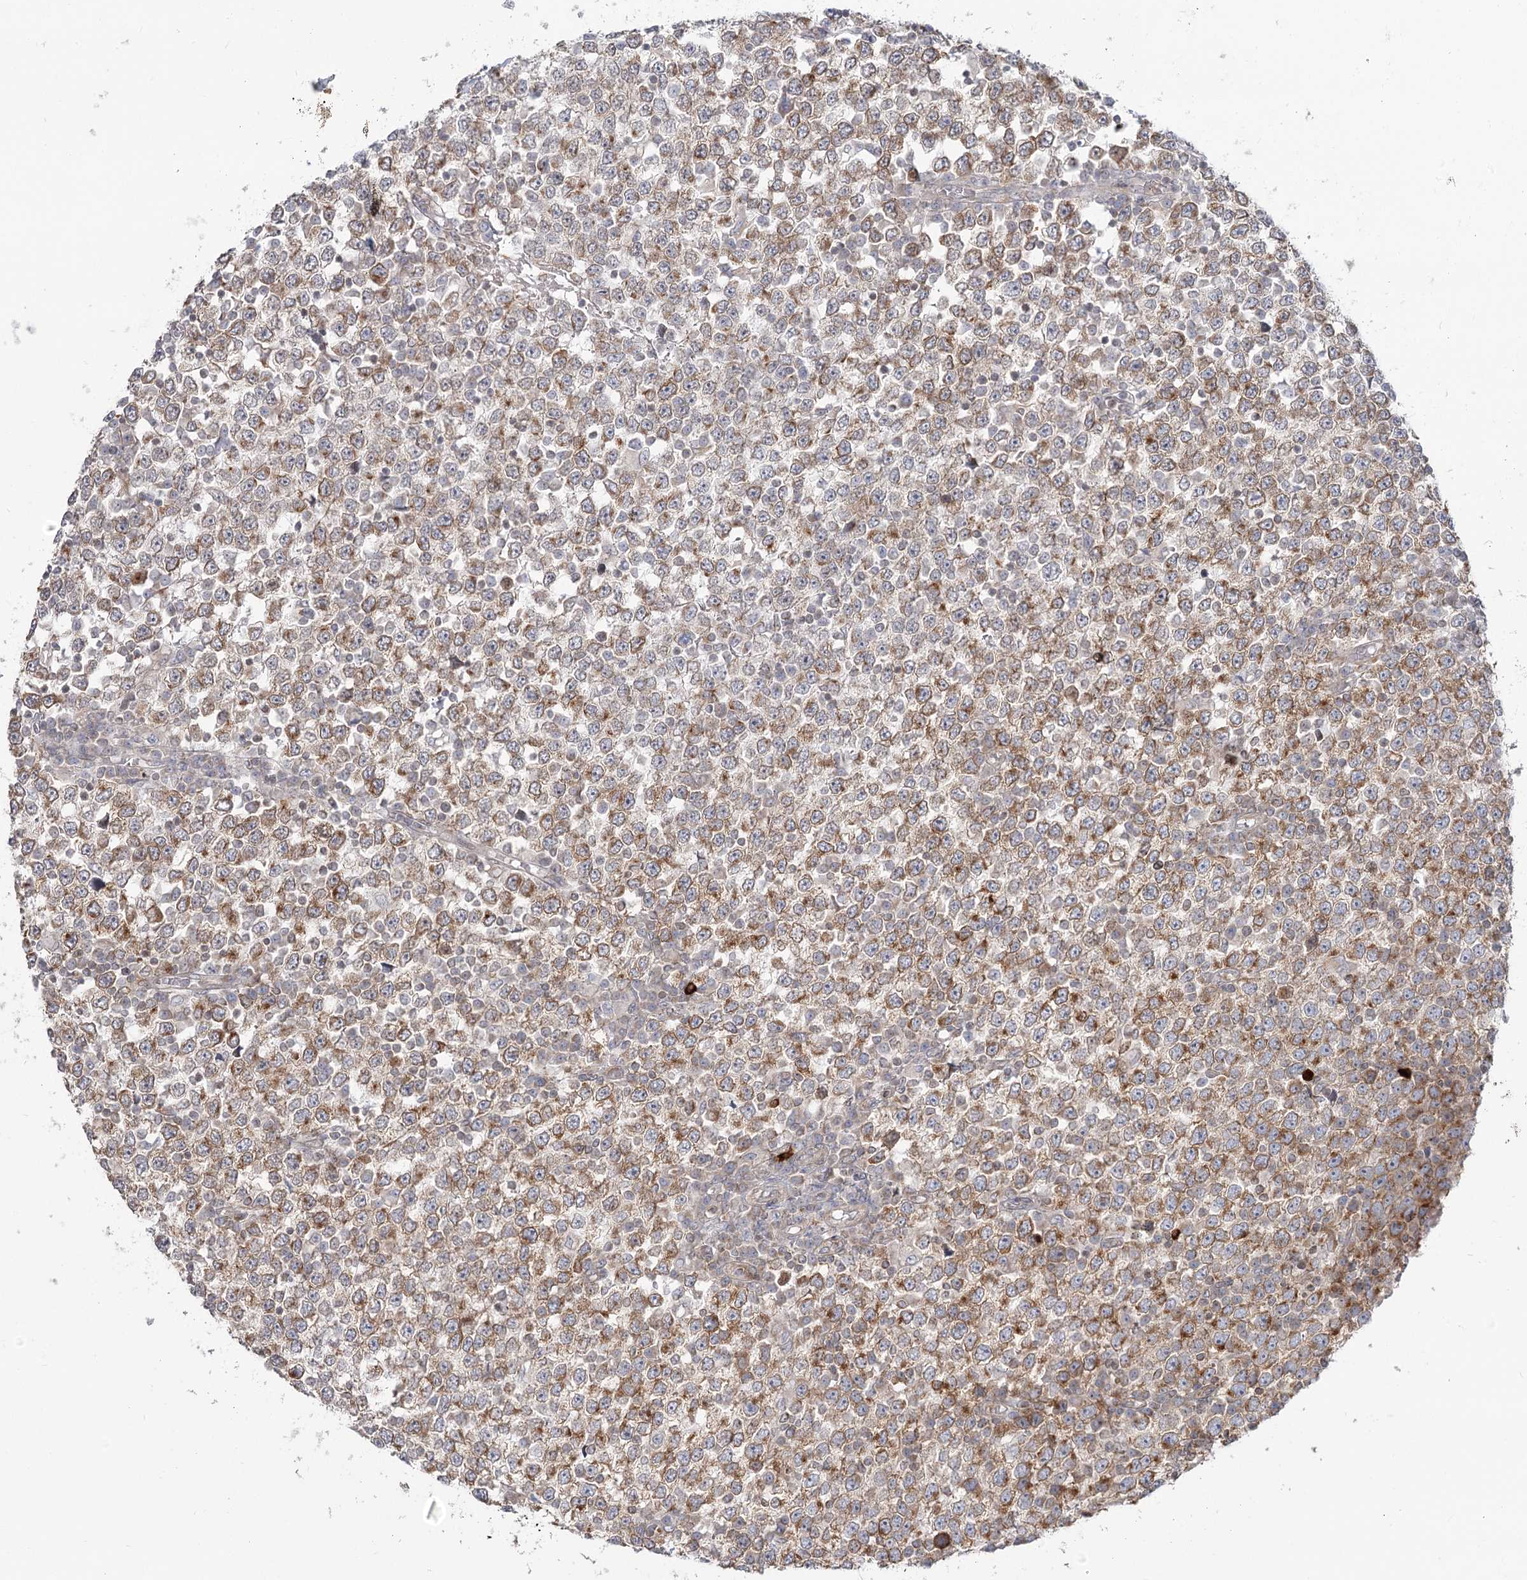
{"staining": {"intensity": "moderate", "quantity": ">75%", "location": "cytoplasmic/membranous"}, "tissue": "testis cancer", "cell_type": "Tumor cells", "image_type": "cancer", "snomed": [{"axis": "morphology", "description": "Seminoma, NOS"}, {"axis": "topography", "description": "Testis"}], "caption": "Immunohistochemistry (IHC) of human testis cancer shows medium levels of moderate cytoplasmic/membranous staining in approximately >75% of tumor cells. (DAB = brown stain, brightfield microscopy at high magnification).", "gene": "MTMR3", "patient": {"sex": "male", "age": 65}}